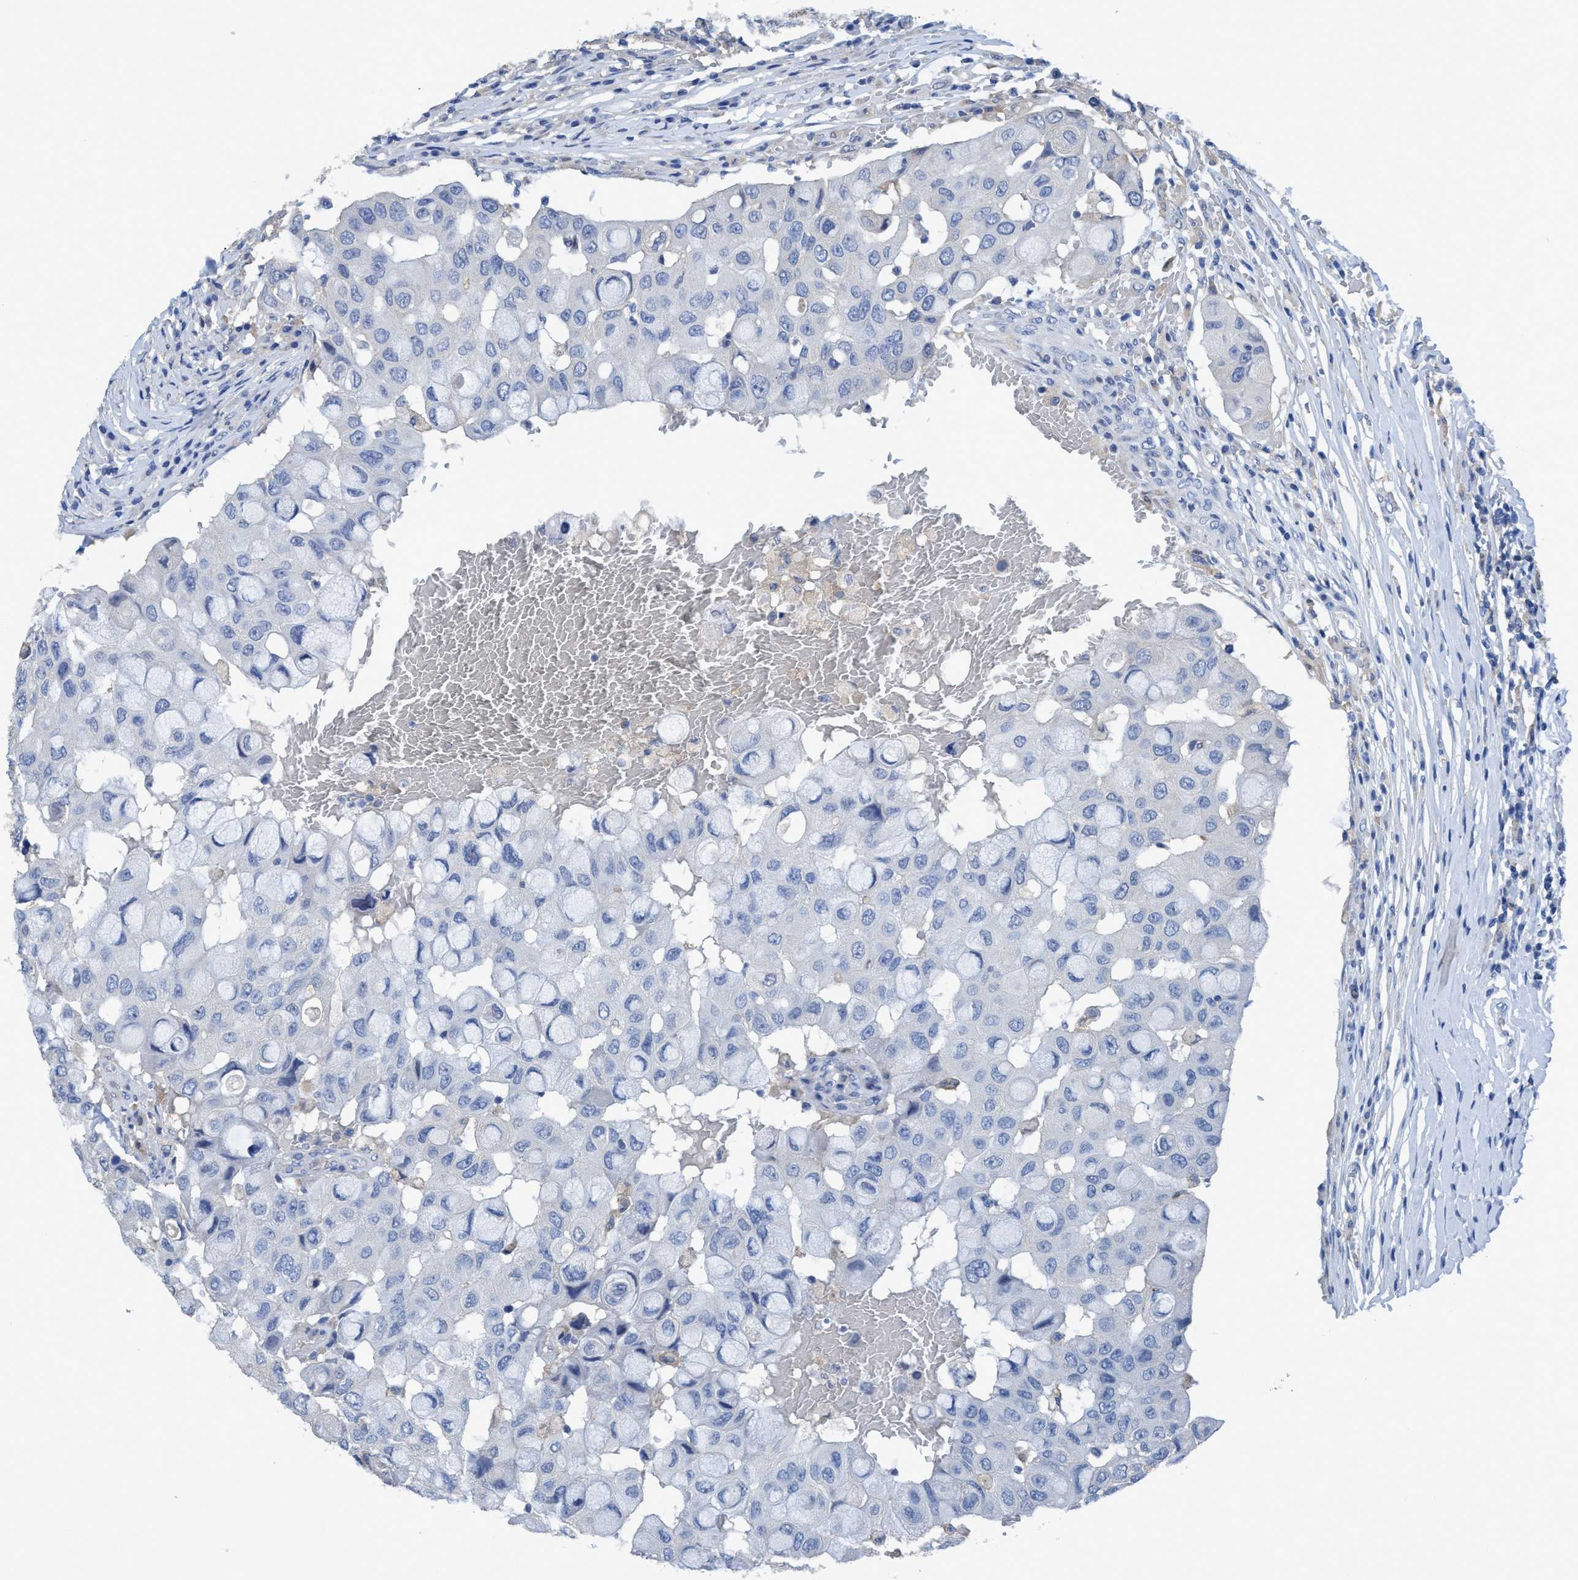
{"staining": {"intensity": "negative", "quantity": "none", "location": "none"}, "tissue": "breast cancer", "cell_type": "Tumor cells", "image_type": "cancer", "snomed": [{"axis": "morphology", "description": "Duct carcinoma"}, {"axis": "topography", "description": "Breast"}], "caption": "This is an immunohistochemistry (IHC) micrograph of human intraductal carcinoma (breast). There is no positivity in tumor cells.", "gene": "DNAI1", "patient": {"sex": "female", "age": 27}}